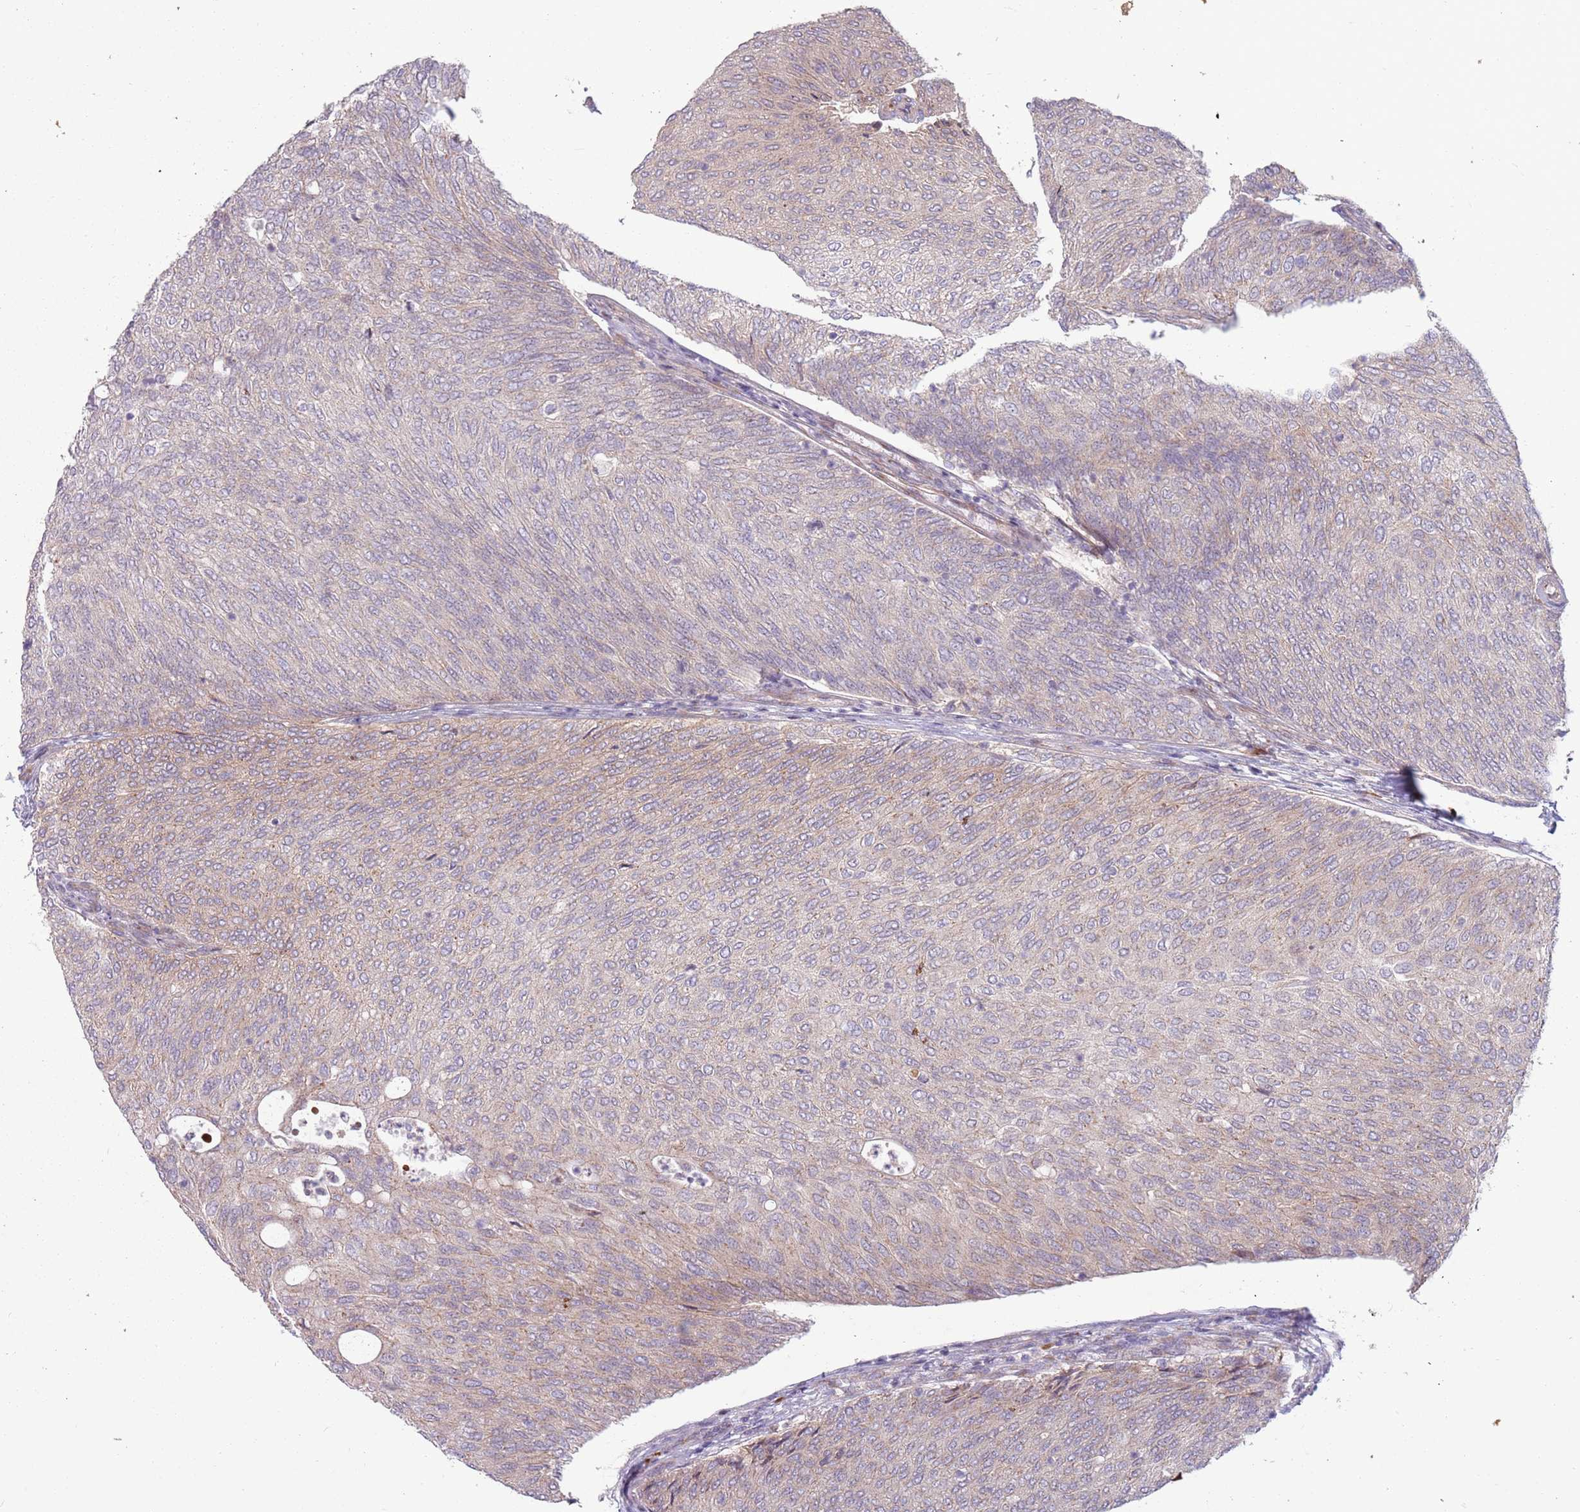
{"staining": {"intensity": "weak", "quantity": "<25%", "location": "cytoplasmic/membranous"}, "tissue": "urothelial cancer", "cell_type": "Tumor cells", "image_type": "cancer", "snomed": [{"axis": "morphology", "description": "Urothelial carcinoma, Low grade"}, {"axis": "topography", "description": "Urinary bladder"}], "caption": "Immunohistochemical staining of low-grade urothelial carcinoma reveals no significant staining in tumor cells.", "gene": "CCDC150", "patient": {"sex": "female", "age": 79}}